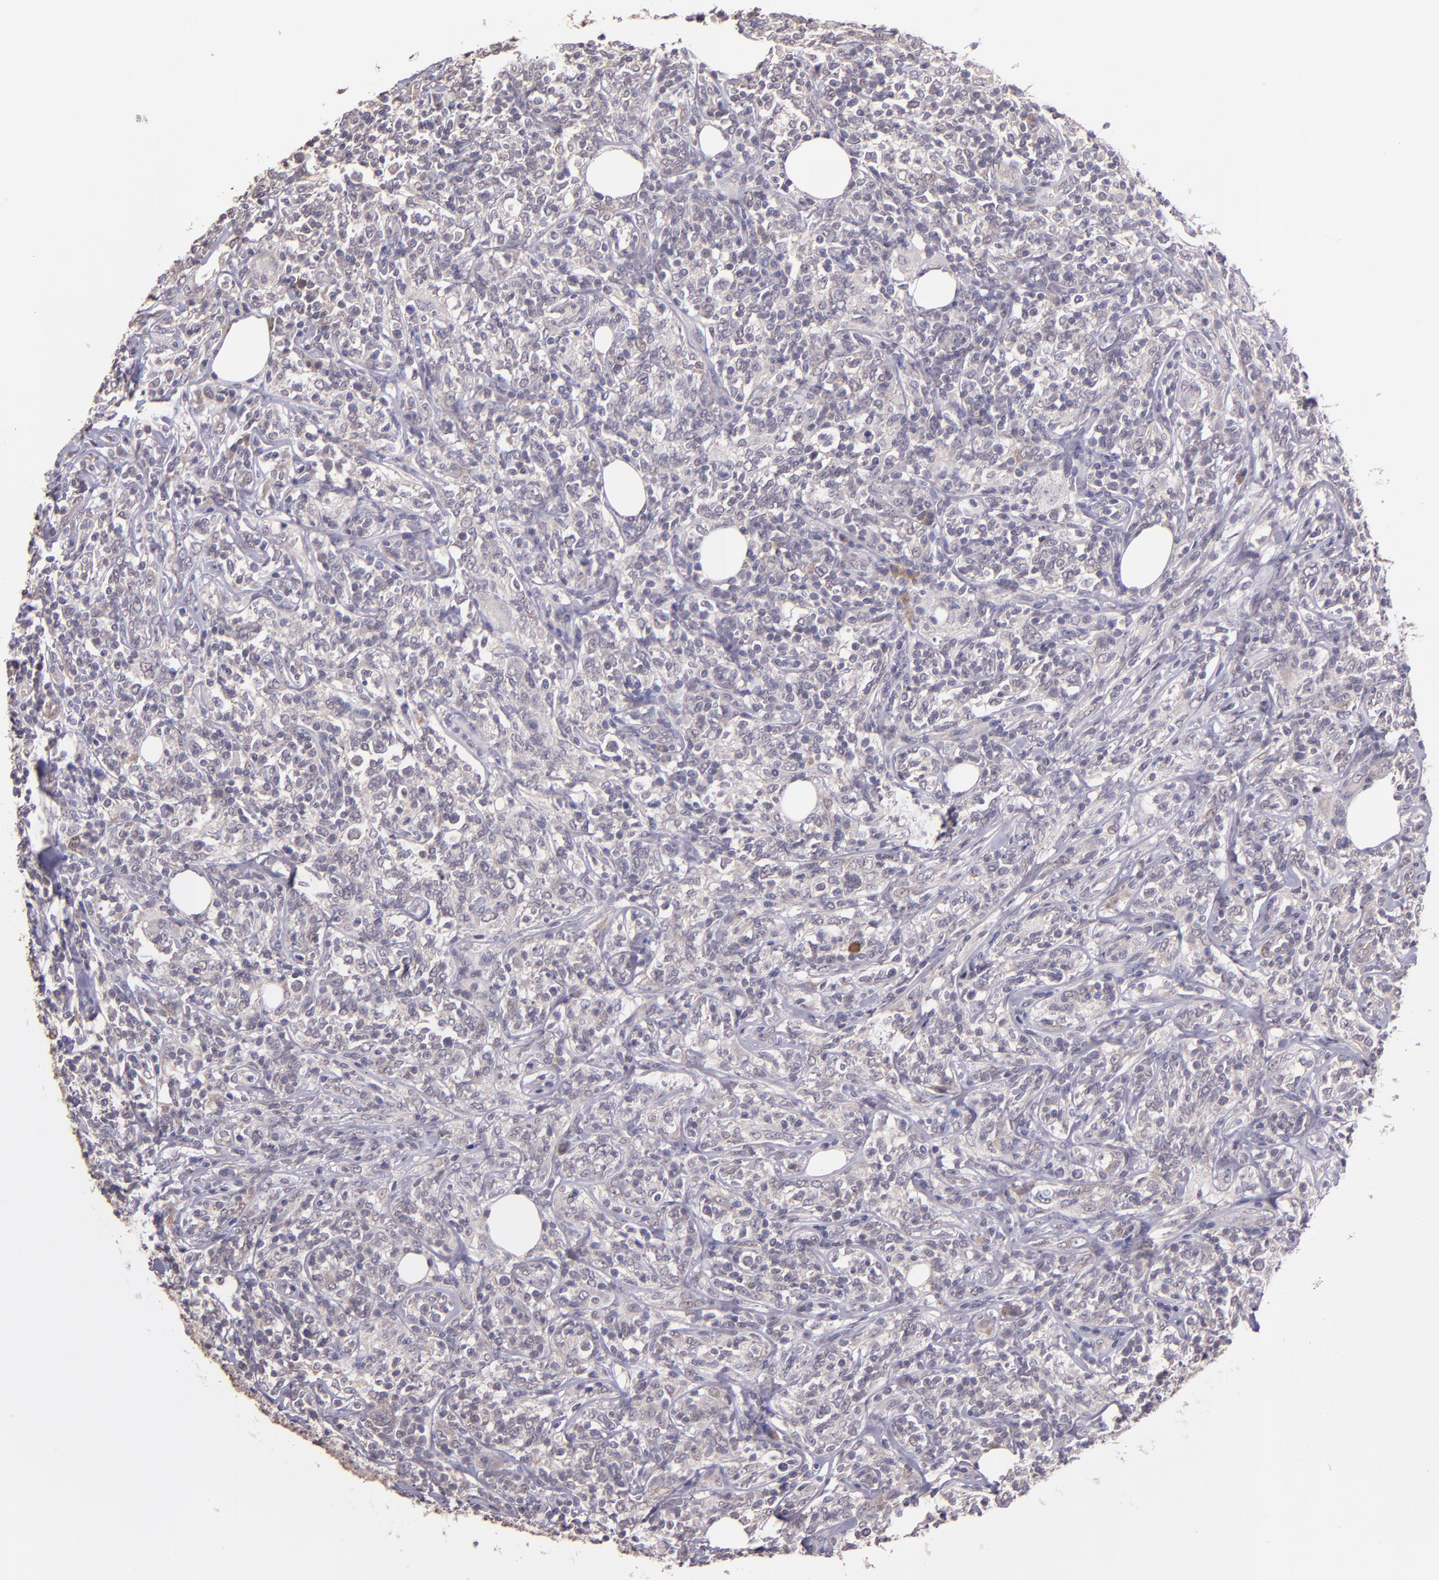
{"staining": {"intensity": "weak", "quantity": "25%-75%", "location": "cytoplasmic/membranous"}, "tissue": "lymphoma", "cell_type": "Tumor cells", "image_type": "cancer", "snomed": [{"axis": "morphology", "description": "Malignant lymphoma, non-Hodgkin's type, High grade"}, {"axis": "topography", "description": "Lymph node"}], "caption": "DAB immunohistochemical staining of lymphoma reveals weak cytoplasmic/membranous protein staining in about 25%-75% of tumor cells.", "gene": "TAF7L", "patient": {"sex": "female", "age": 84}}